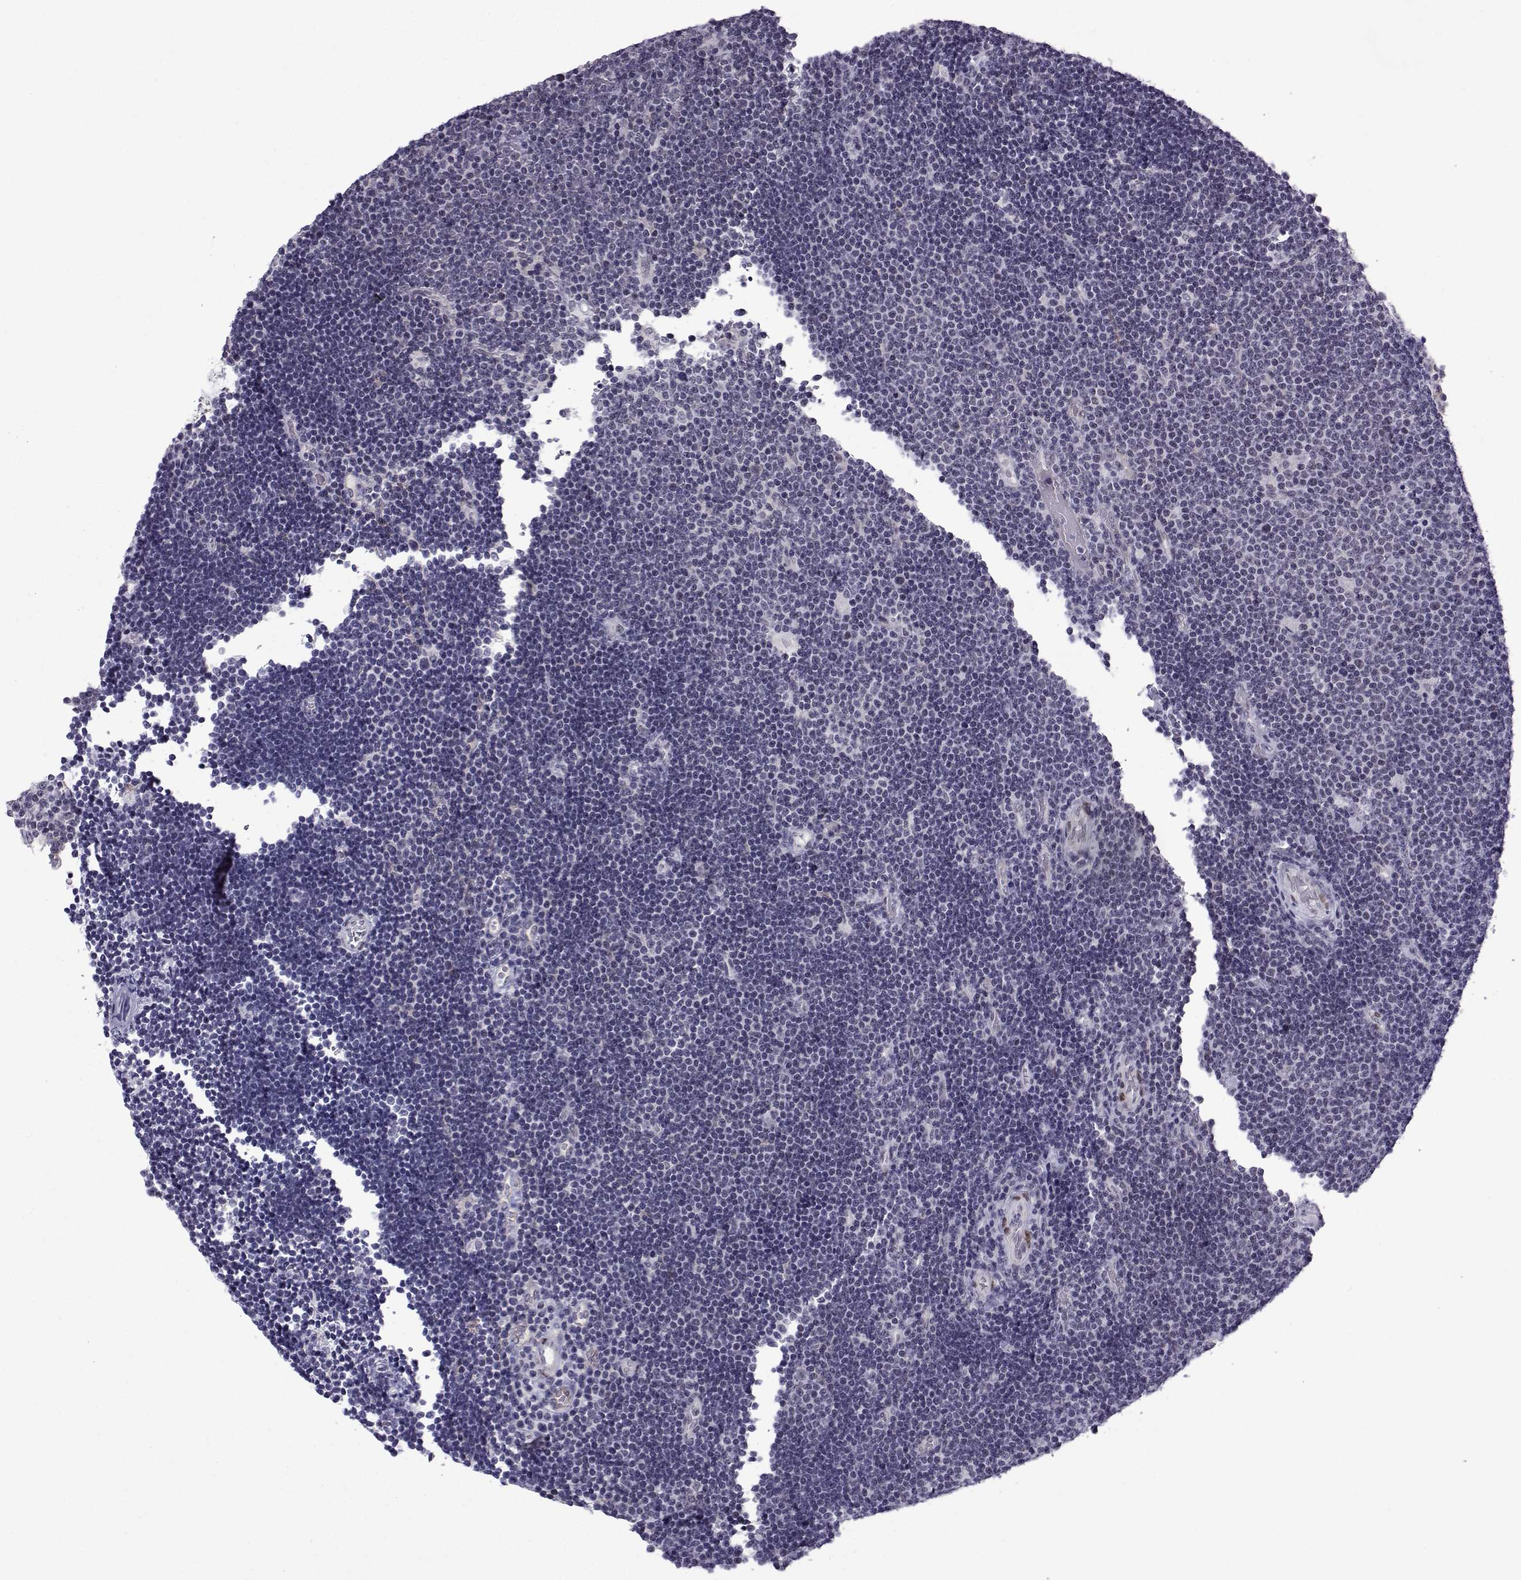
{"staining": {"intensity": "negative", "quantity": "none", "location": "none"}, "tissue": "lymphoma", "cell_type": "Tumor cells", "image_type": "cancer", "snomed": [{"axis": "morphology", "description": "Malignant lymphoma, non-Hodgkin's type, Low grade"}, {"axis": "topography", "description": "Brain"}], "caption": "IHC of human low-grade malignant lymphoma, non-Hodgkin's type reveals no staining in tumor cells.", "gene": "RBM24", "patient": {"sex": "female", "age": 66}}